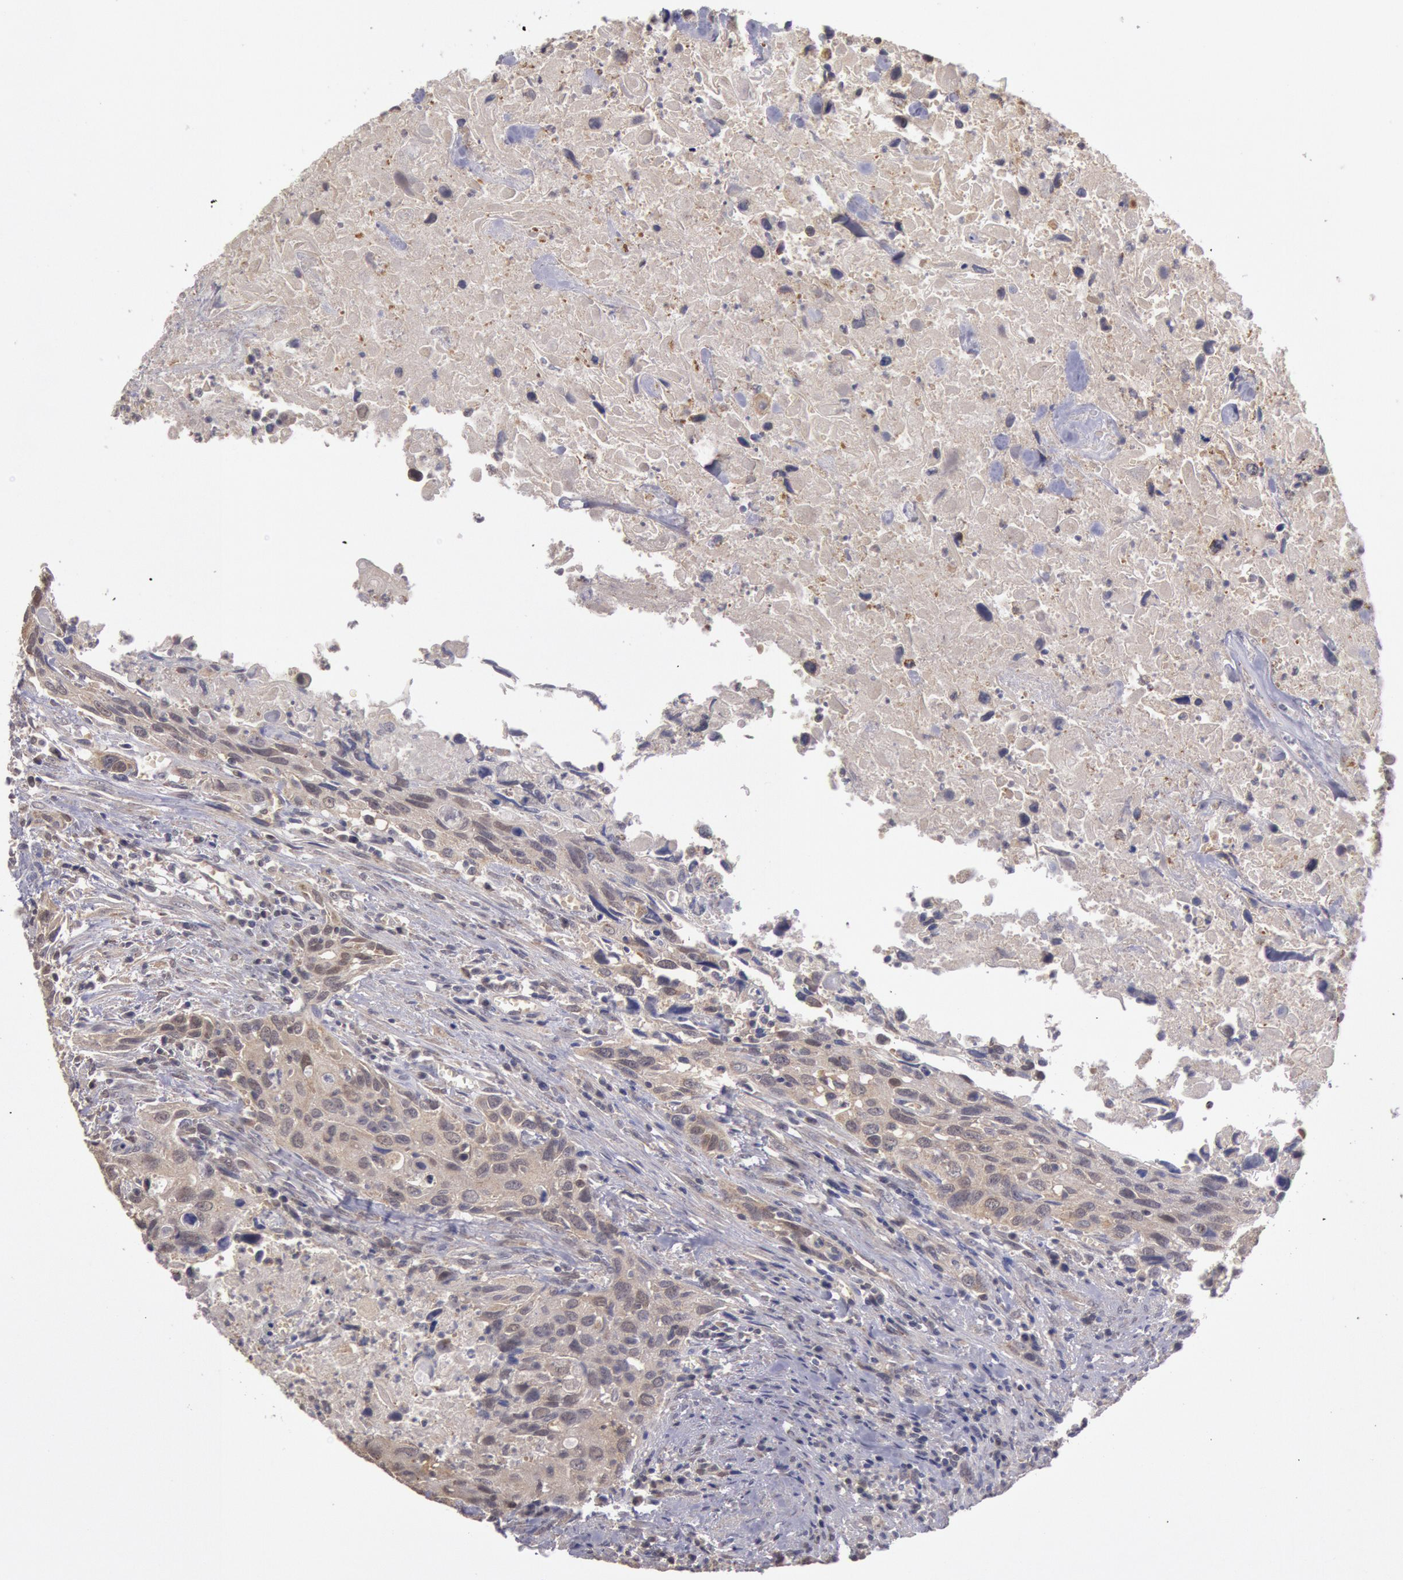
{"staining": {"intensity": "weak", "quantity": ">75%", "location": "cytoplasmic/membranous"}, "tissue": "urothelial cancer", "cell_type": "Tumor cells", "image_type": "cancer", "snomed": [{"axis": "morphology", "description": "Urothelial carcinoma, High grade"}, {"axis": "topography", "description": "Urinary bladder"}], "caption": "Immunohistochemical staining of urothelial carcinoma (high-grade) reveals low levels of weak cytoplasmic/membranous protein staining in about >75% of tumor cells.", "gene": "MPST", "patient": {"sex": "male", "age": 71}}